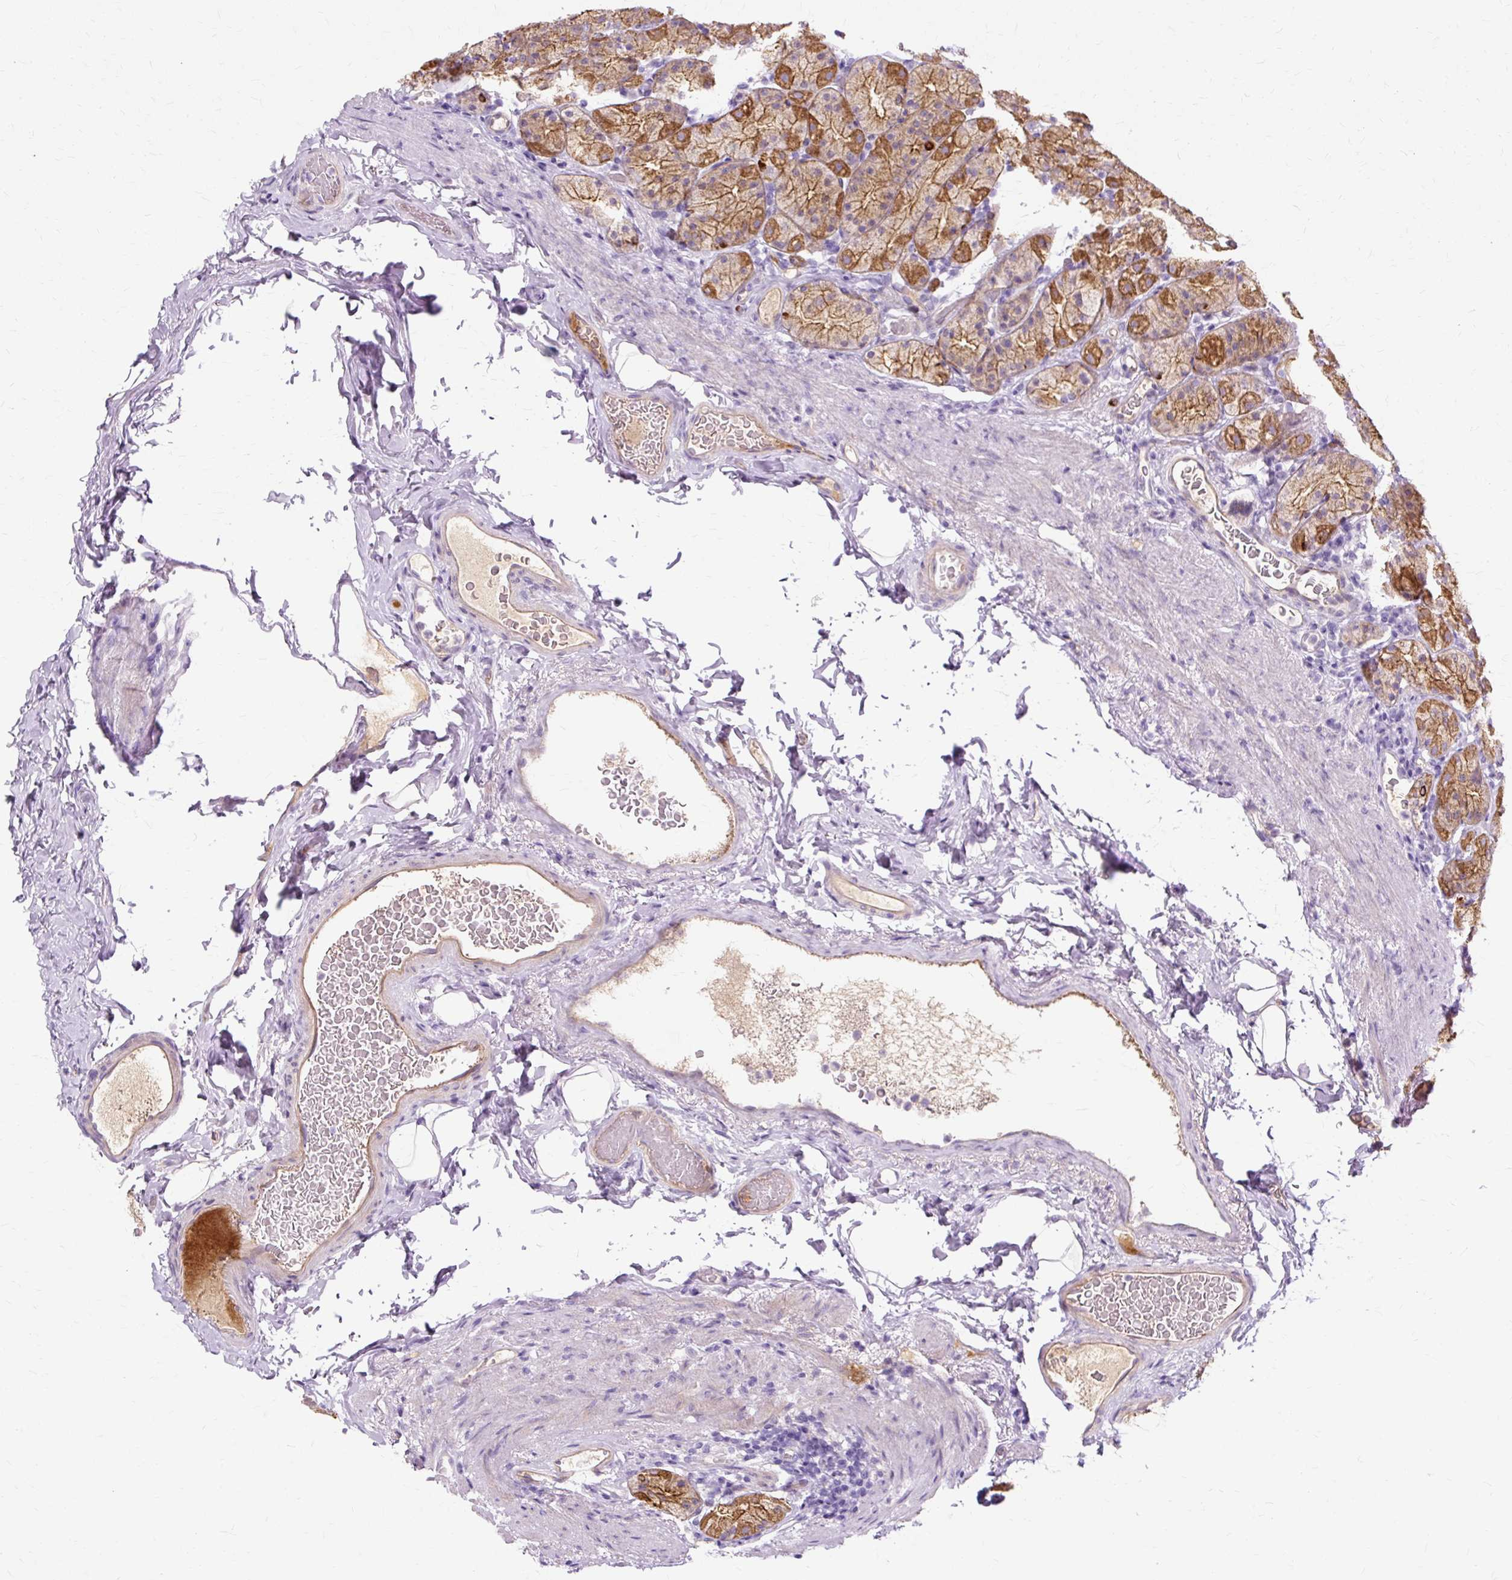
{"staining": {"intensity": "strong", "quantity": ">75%", "location": "cytoplasmic/membranous"}, "tissue": "stomach", "cell_type": "Glandular cells", "image_type": "normal", "snomed": [{"axis": "morphology", "description": "Normal tissue, NOS"}, {"axis": "topography", "description": "Stomach, upper"}, {"axis": "topography", "description": "Stomach"}], "caption": "Immunohistochemistry (IHC) histopathology image of normal human stomach stained for a protein (brown), which demonstrates high levels of strong cytoplasmic/membranous staining in about >75% of glandular cells.", "gene": "DCTN4", "patient": {"sex": "male", "age": 68}}